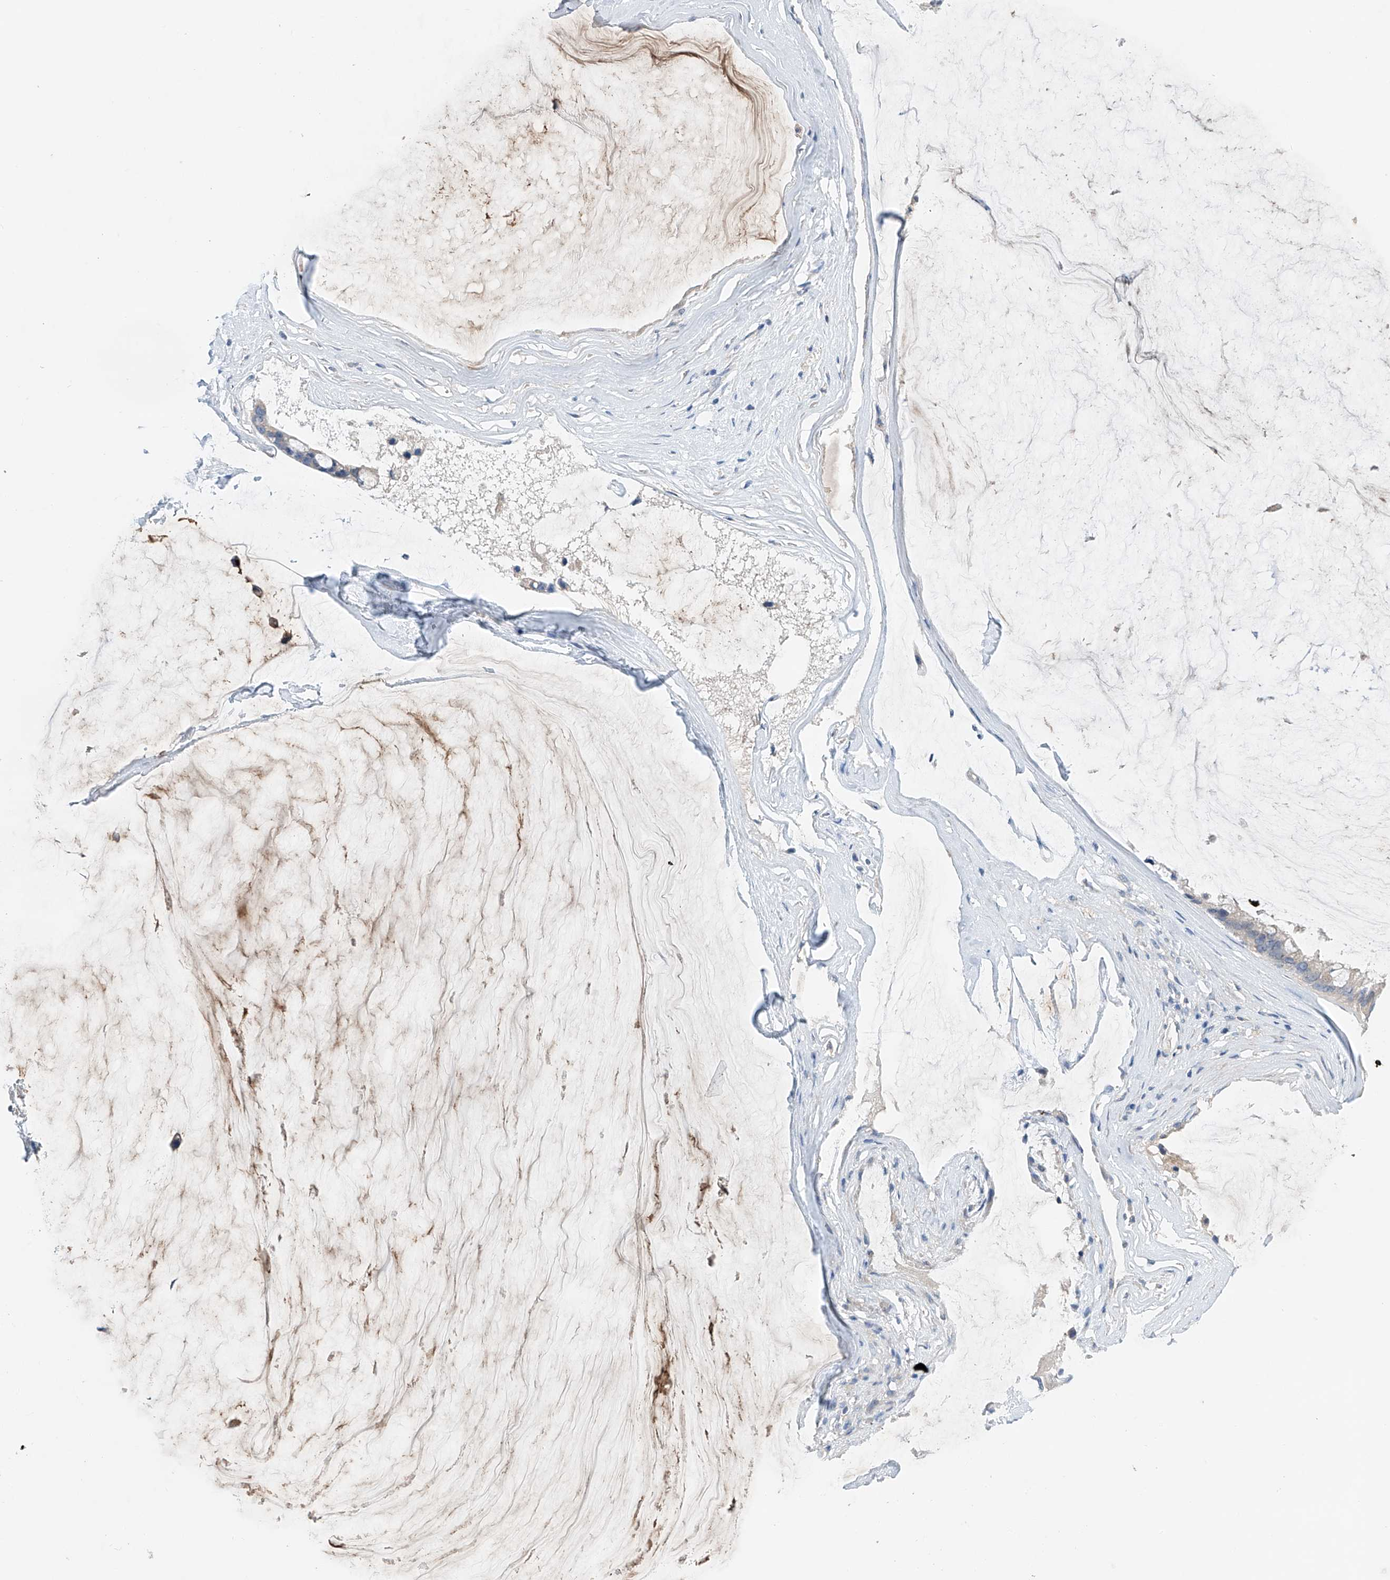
{"staining": {"intensity": "negative", "quantity": "none", "location": "none"}, "tissue": "ovarian cancer", "cell_type": "Tumor cells", "image_type": "cancer", "snomed": [{"axis": "morphology", "description": "Cystadenocarcinoma, mucinous, NOS"}, {"axis": "topography", "description": "Ovary"}], "caption": "The micrograph reveals no significant positivity in tumor cells of mucinous cystadenocarcinoma (ovarian). (DAB IHC with hematoxylin counter stain).", "gene": "GPC4", "patient": {"sex": "female", "age": 39}}